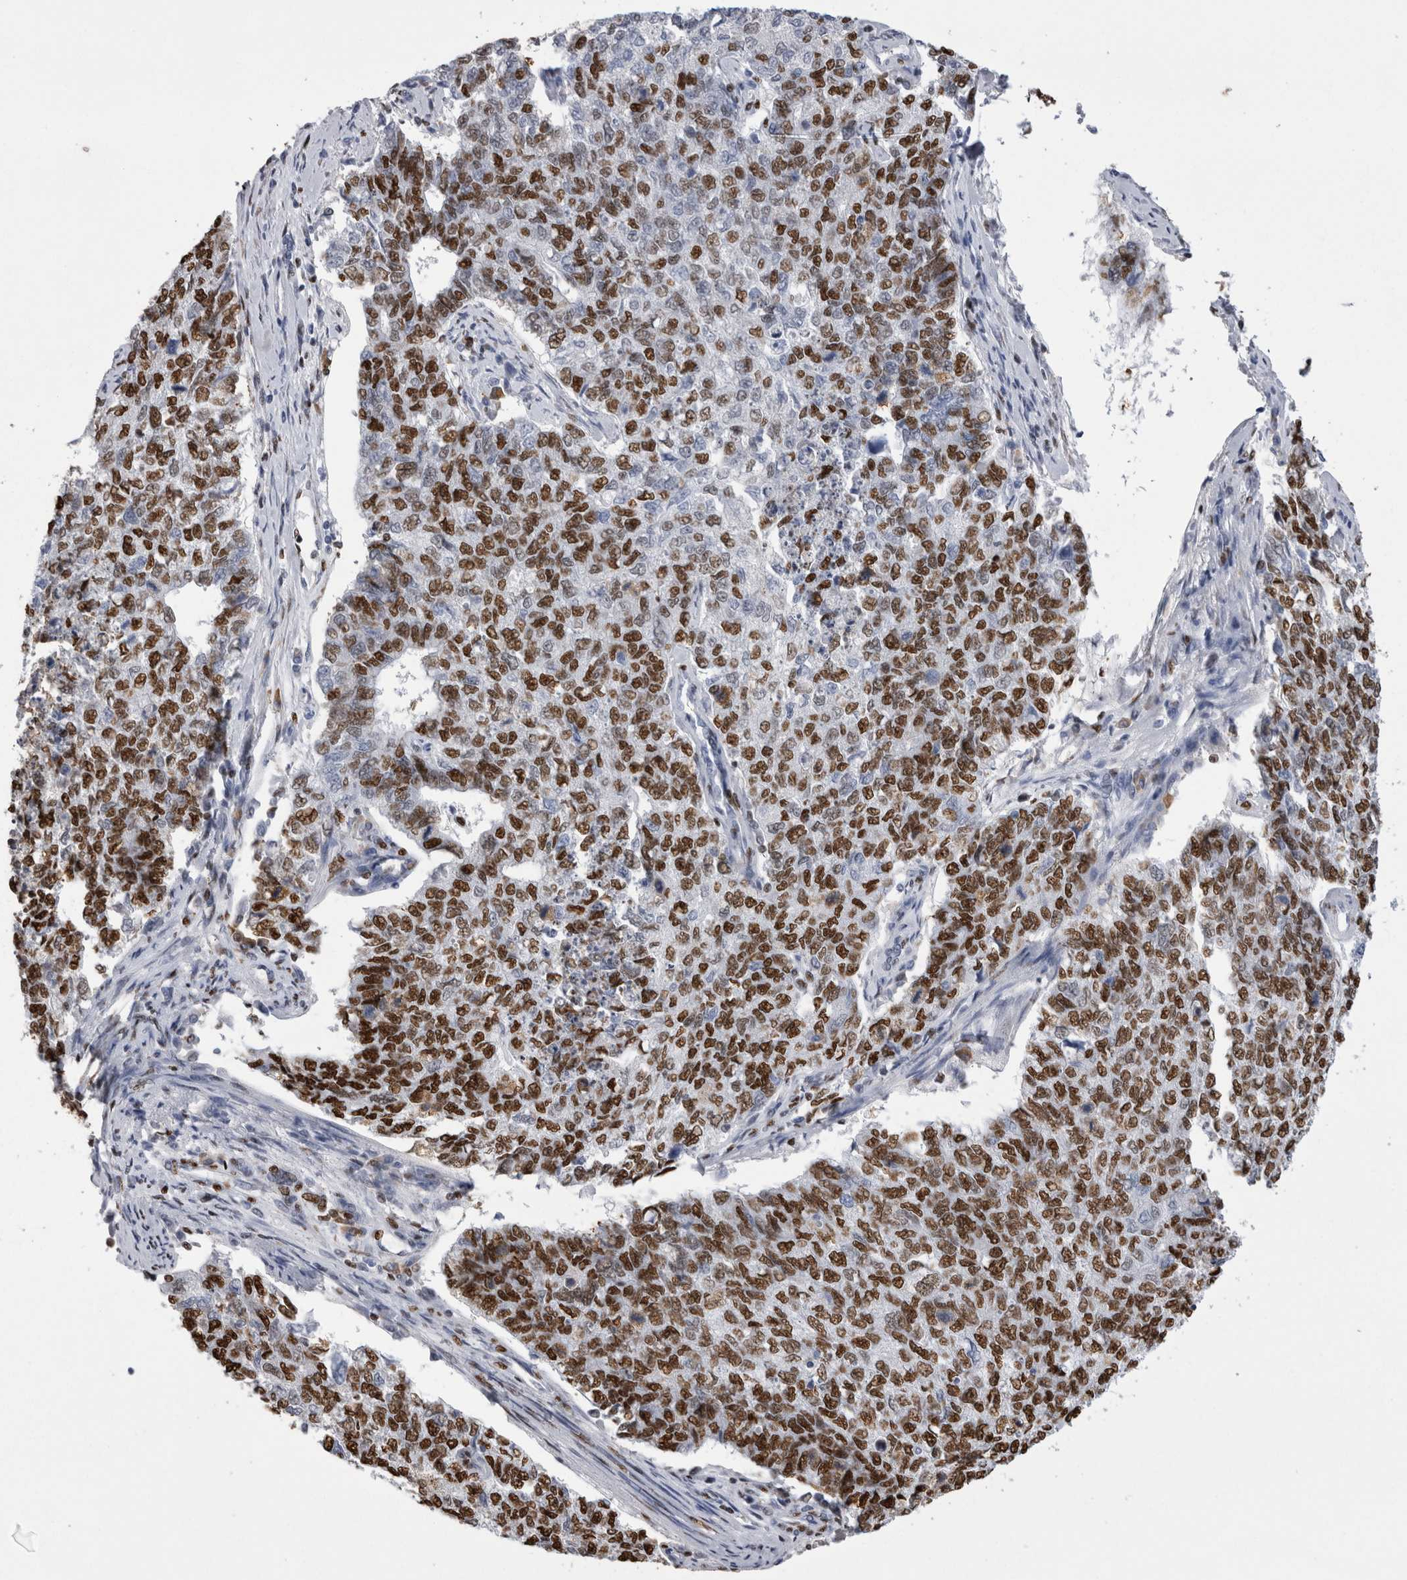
{"staining": {"intensity": "strong", "quantity": ">75%", "location": "nuclear"}, "tissue": "cervical cancer", "cell_type": "Tumor cells", "image_type": "cancer", "snomed": [{"axis": "morphology", "description": "Squamous cell carcinoma, NOS"}, {"axis": "topography", "description": "Cervix"}], "caption": "Immunohistochemical staining of cervical cancer shows high levels of strong nuclear protein expression in approximately >75% of tumor cells.", "gene": "ALPK3", "patient": {"sex": "female", "age": 63}}